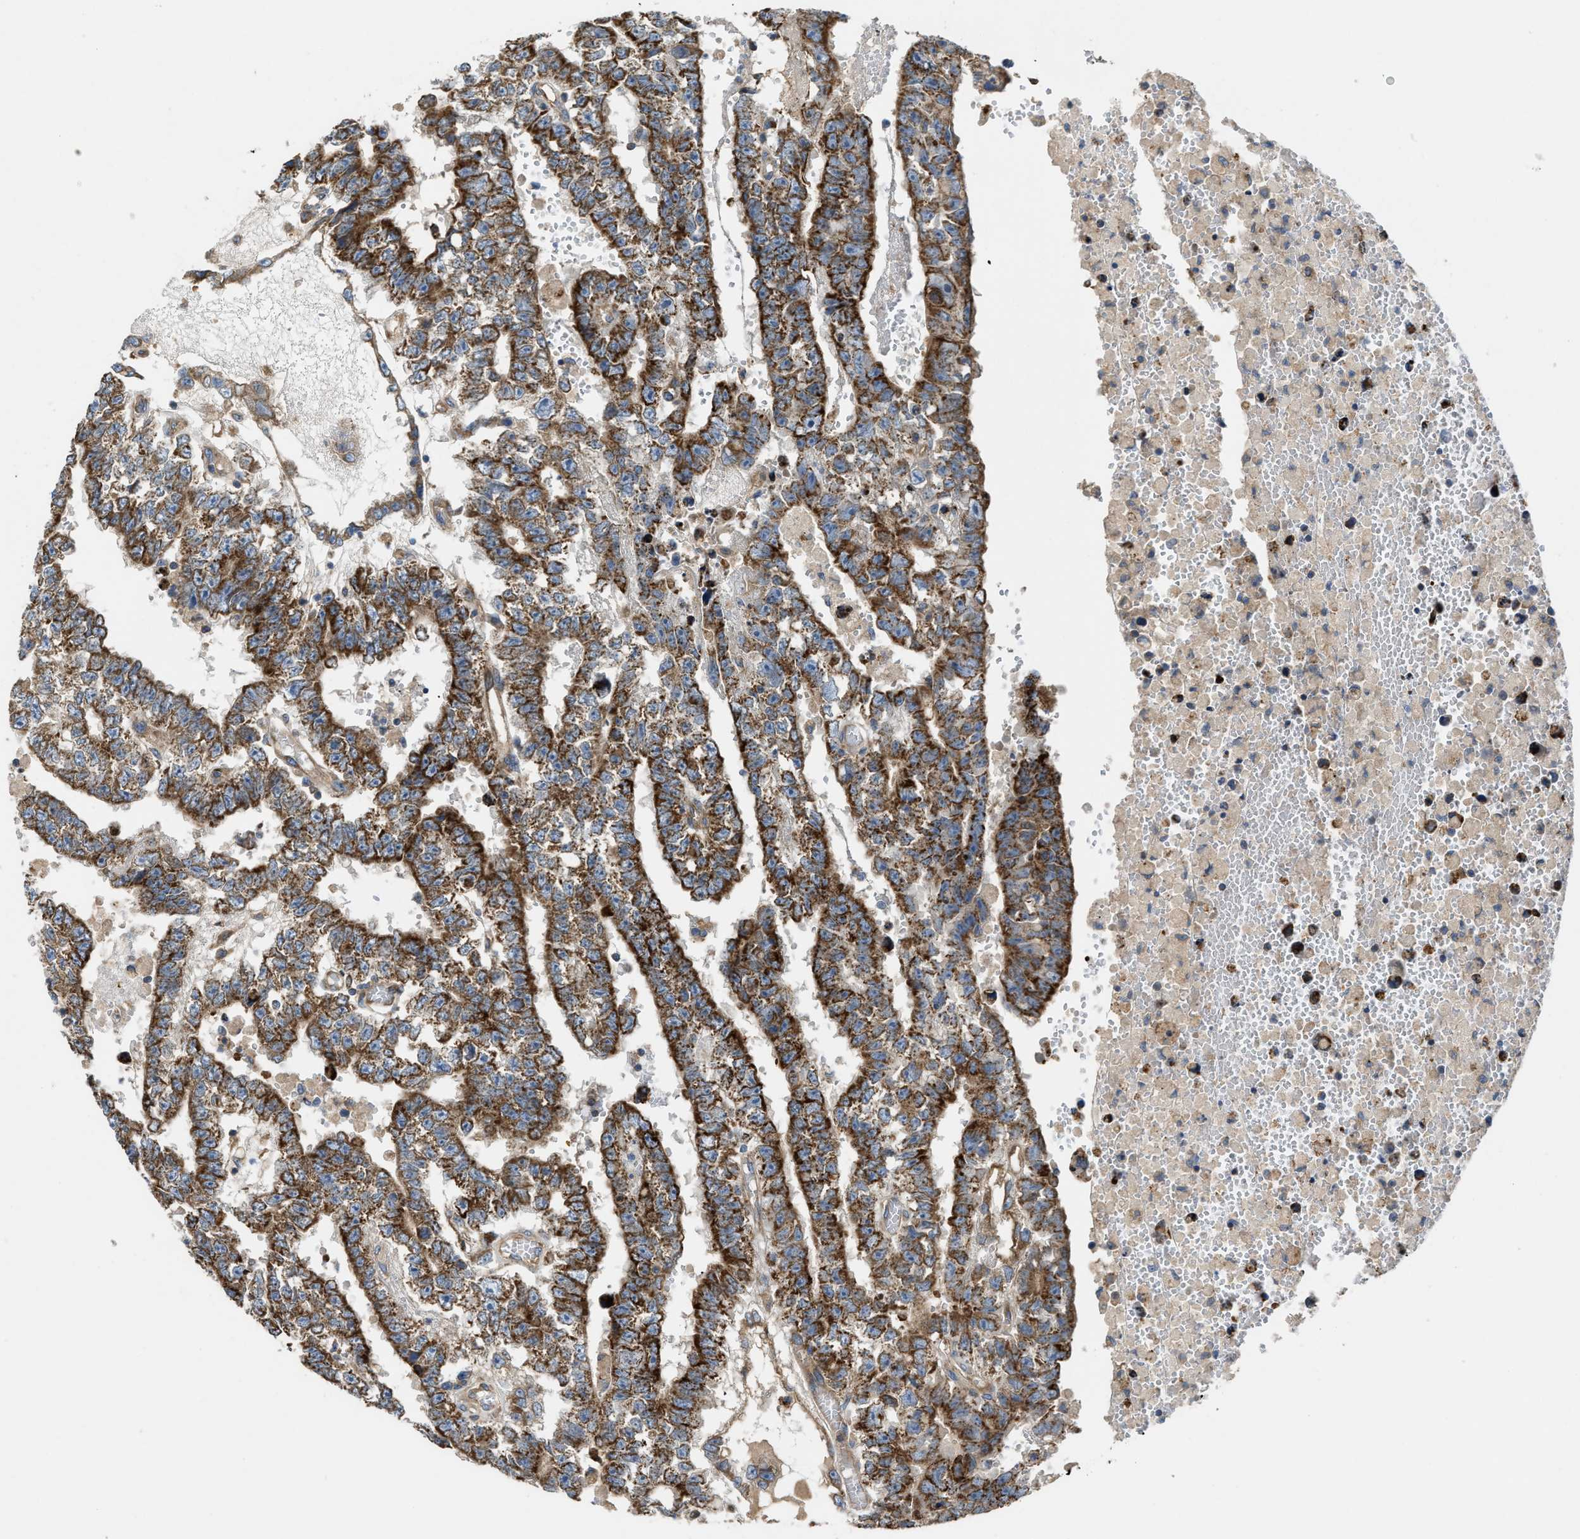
{"staining": {"intensity": "strong", "quantity": ">75%", "location": "cytoplasmic/membranous"}, "tissue": "testis cancer", "cell_type": "Tumor cells", "image_type": "cancer", "snomed": [{"axis": "morphology", "description": "Carcinoma, Embryonal, NOS"}, {"axis": "topography", "description": "Testis"}], "caption": "Immunohistochemical staining of testis embryonal carcinoma demonstrates strong cytoplasmic/membranous protein positivity in about >75% of tumor cells. The staining was performed using DAB (3,3'-diaminobenzidine), with brown indicating positive protein expression. Nuclei are stained blue with hematoxylin.", "gene": "TMEM68", "patient": {"sex": "male", "age": 25}}